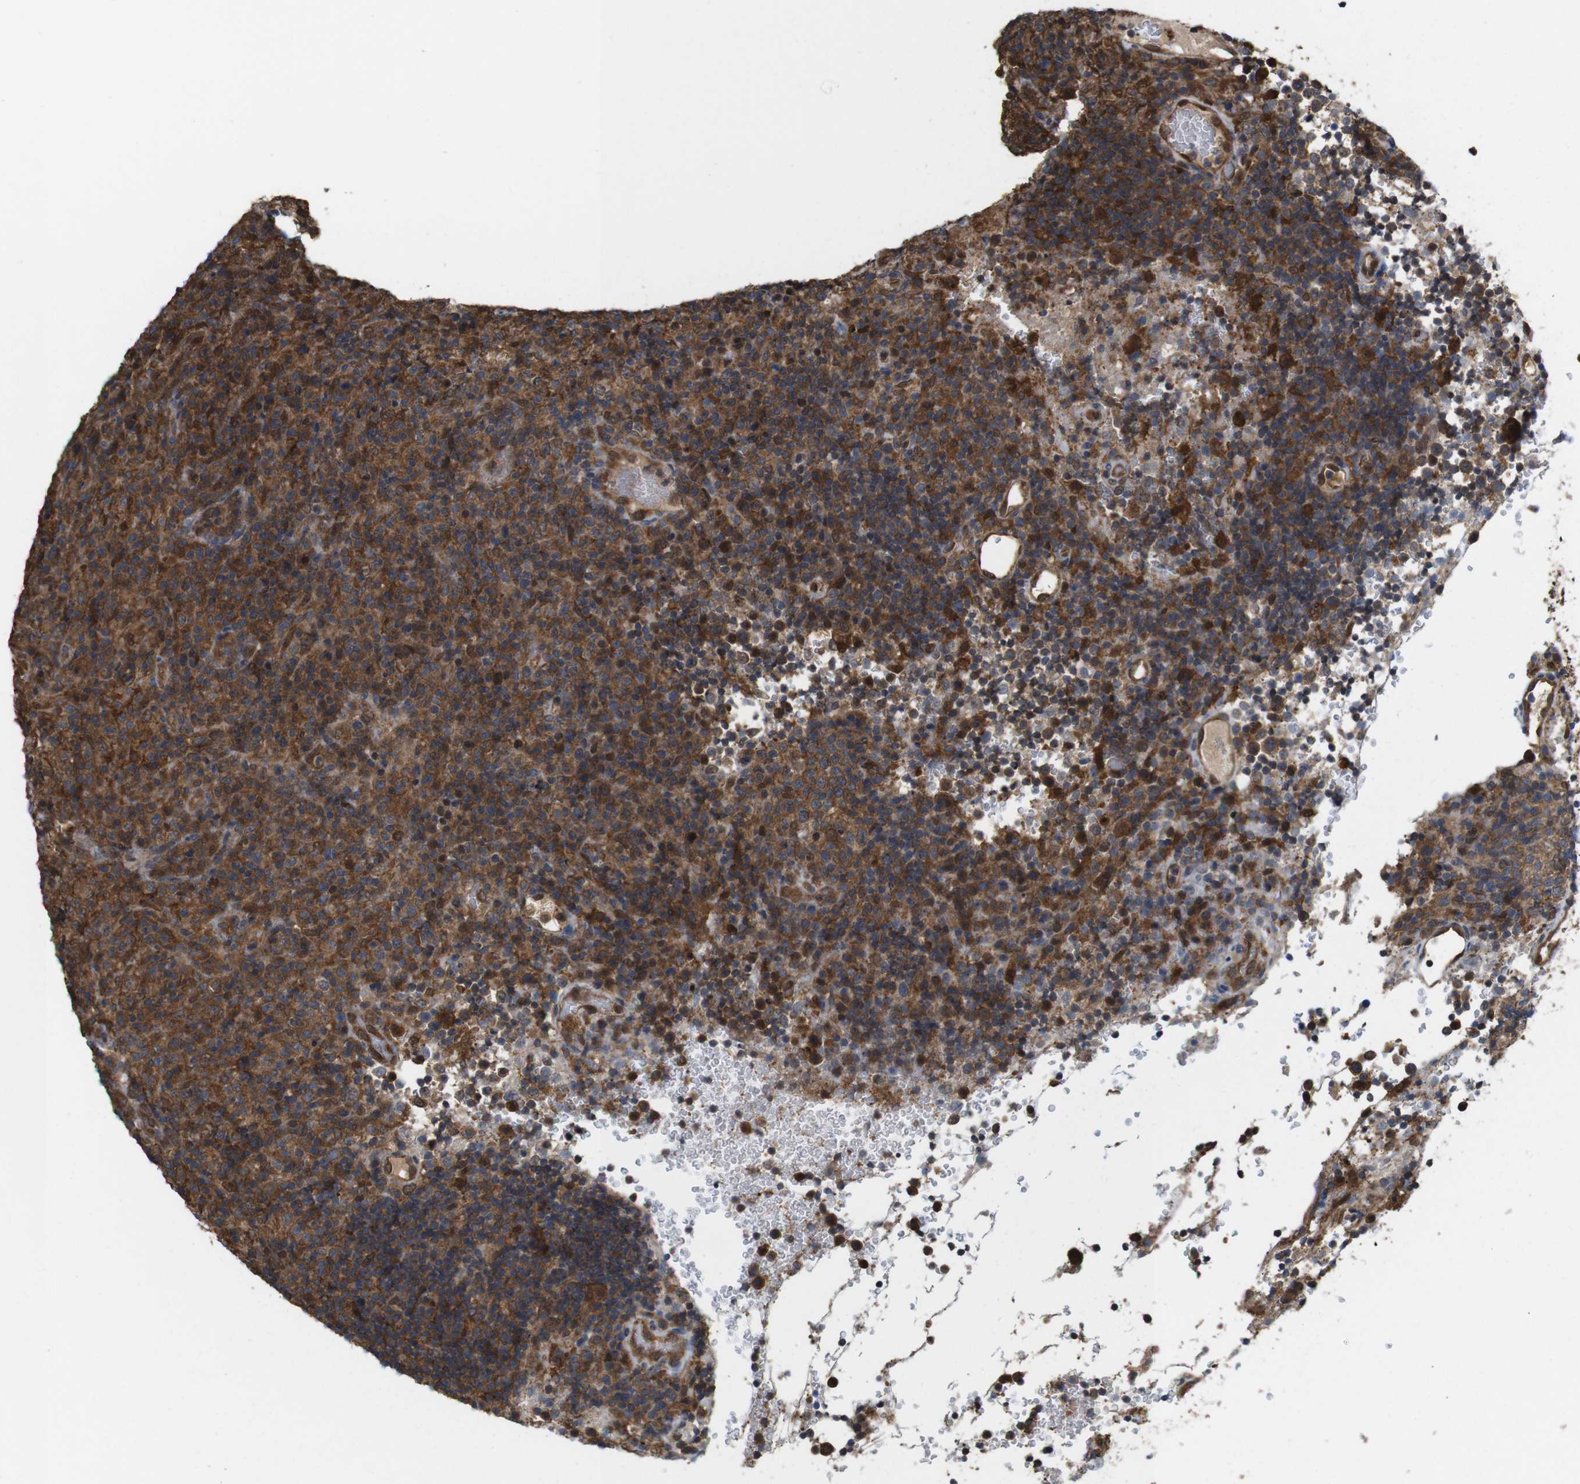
{"staining": {"intensity": "moderate", "quantity": ">75%", "location": "cytoplasmic/membranous"}, "tissue": "lymphoma", "cell_type": "Tumor cells", "image_type": "cancer", "snomed": [{"axis": "morphology", "description": "Malignant lymphoma, non-Hodgkin's type, High grade"}, {"axis": "topography", "description": "Lymph node"}], "caption": "Immunohistochemical staining of lymphoma demonstrates medium levels of moderate cytoplasmic/membranous protein expression in approximately >75% of tumor cells.", "gene": "YWHAG", "patient": {"sex": "female", "age": 76}}